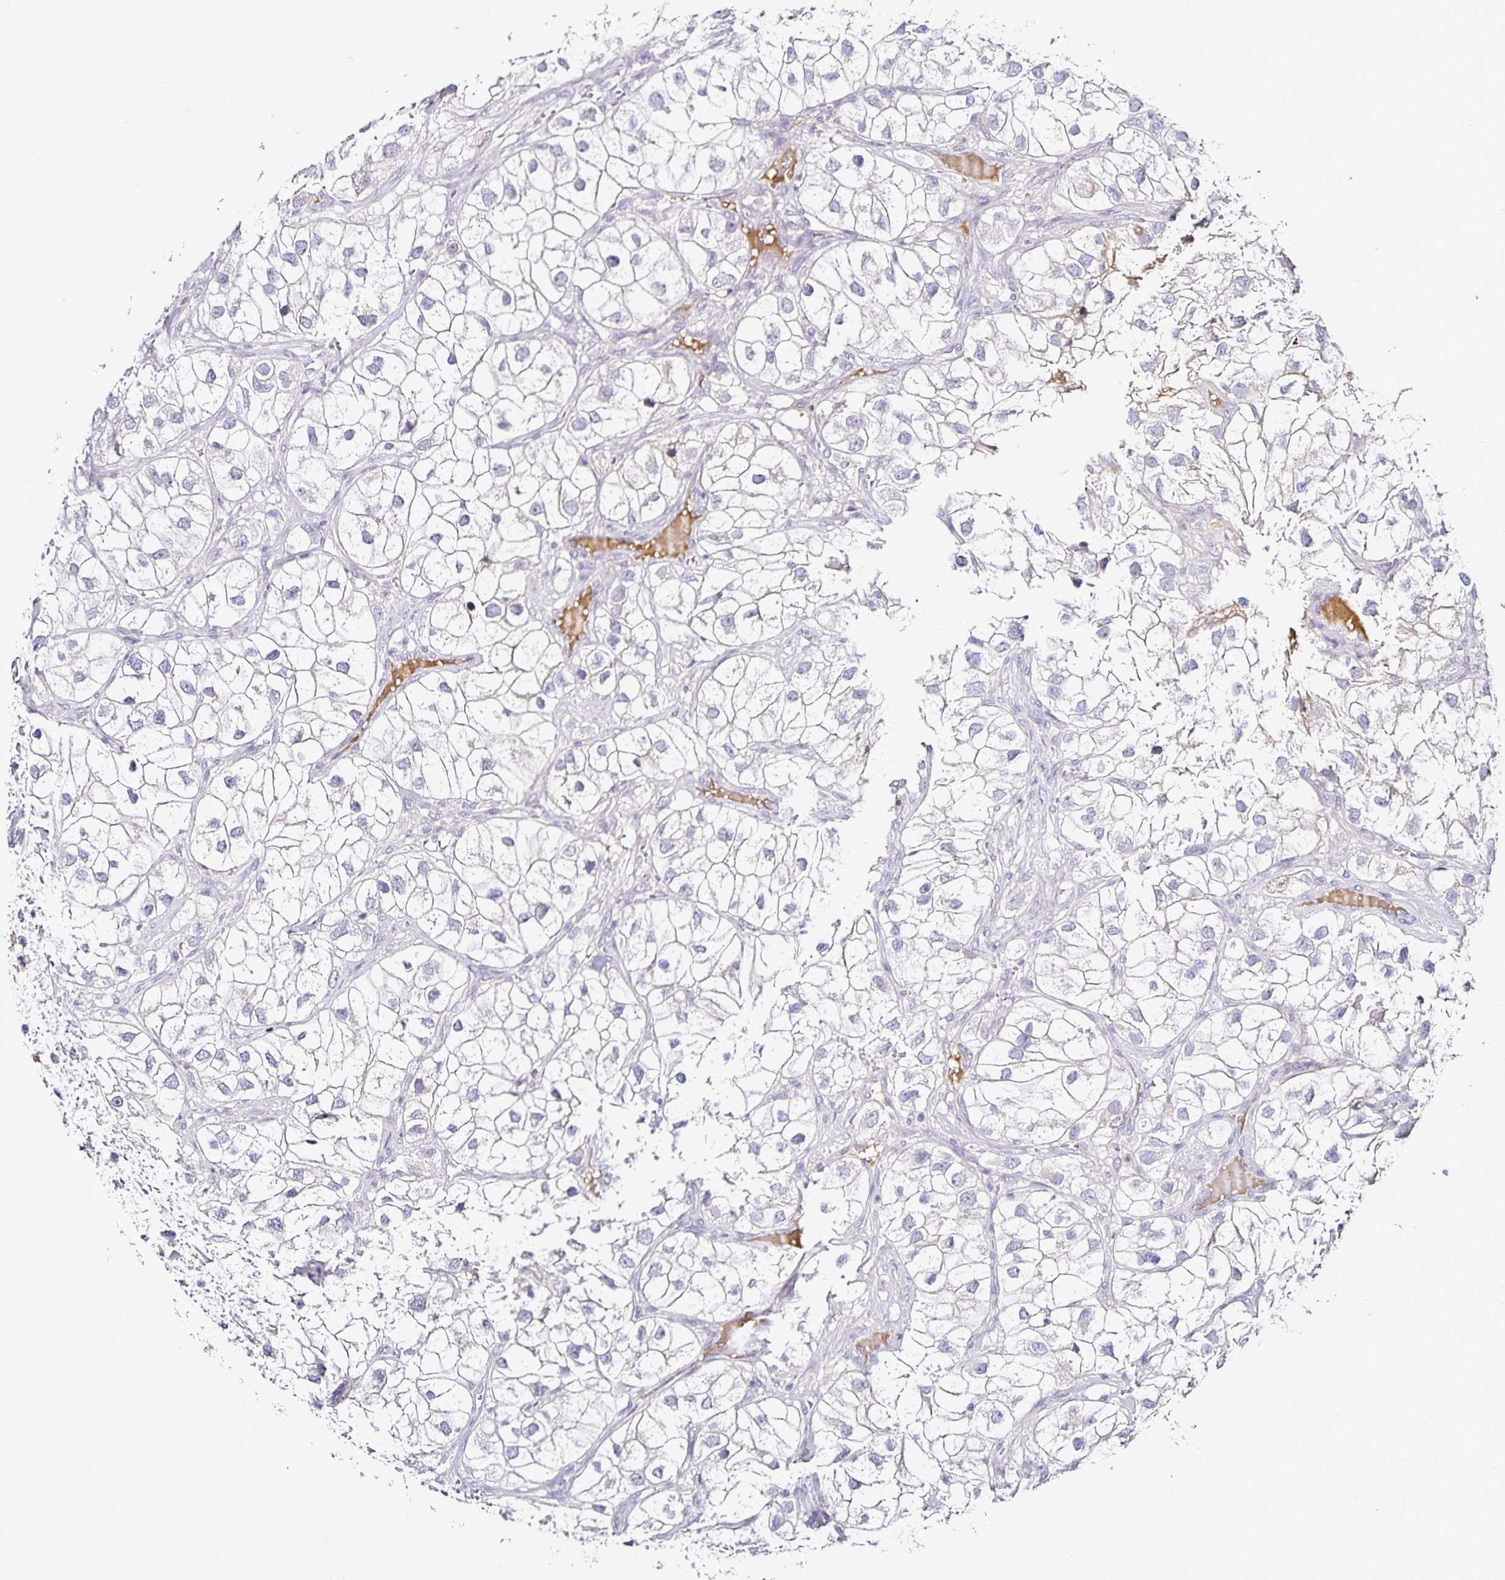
{"staining": {"intensity": "negative", "quantity": "none", "location": "none"}, "tissue": "renal cancer", "cell_type": "Tumor cells", "image_type": "cancer", "snomed": [{"axis": "morphology", "description": "Adenocarcinoma, NOS"}, {"axis": "topography", "description": "Kidney"}], "caption": "A high-resolution photomicrograph shows immunohistochemistry staining of renal cancer, which reveals no significant expression in tumor cells.", "gene": "TTR", "patient": {"sex": "male", "age": 59}}